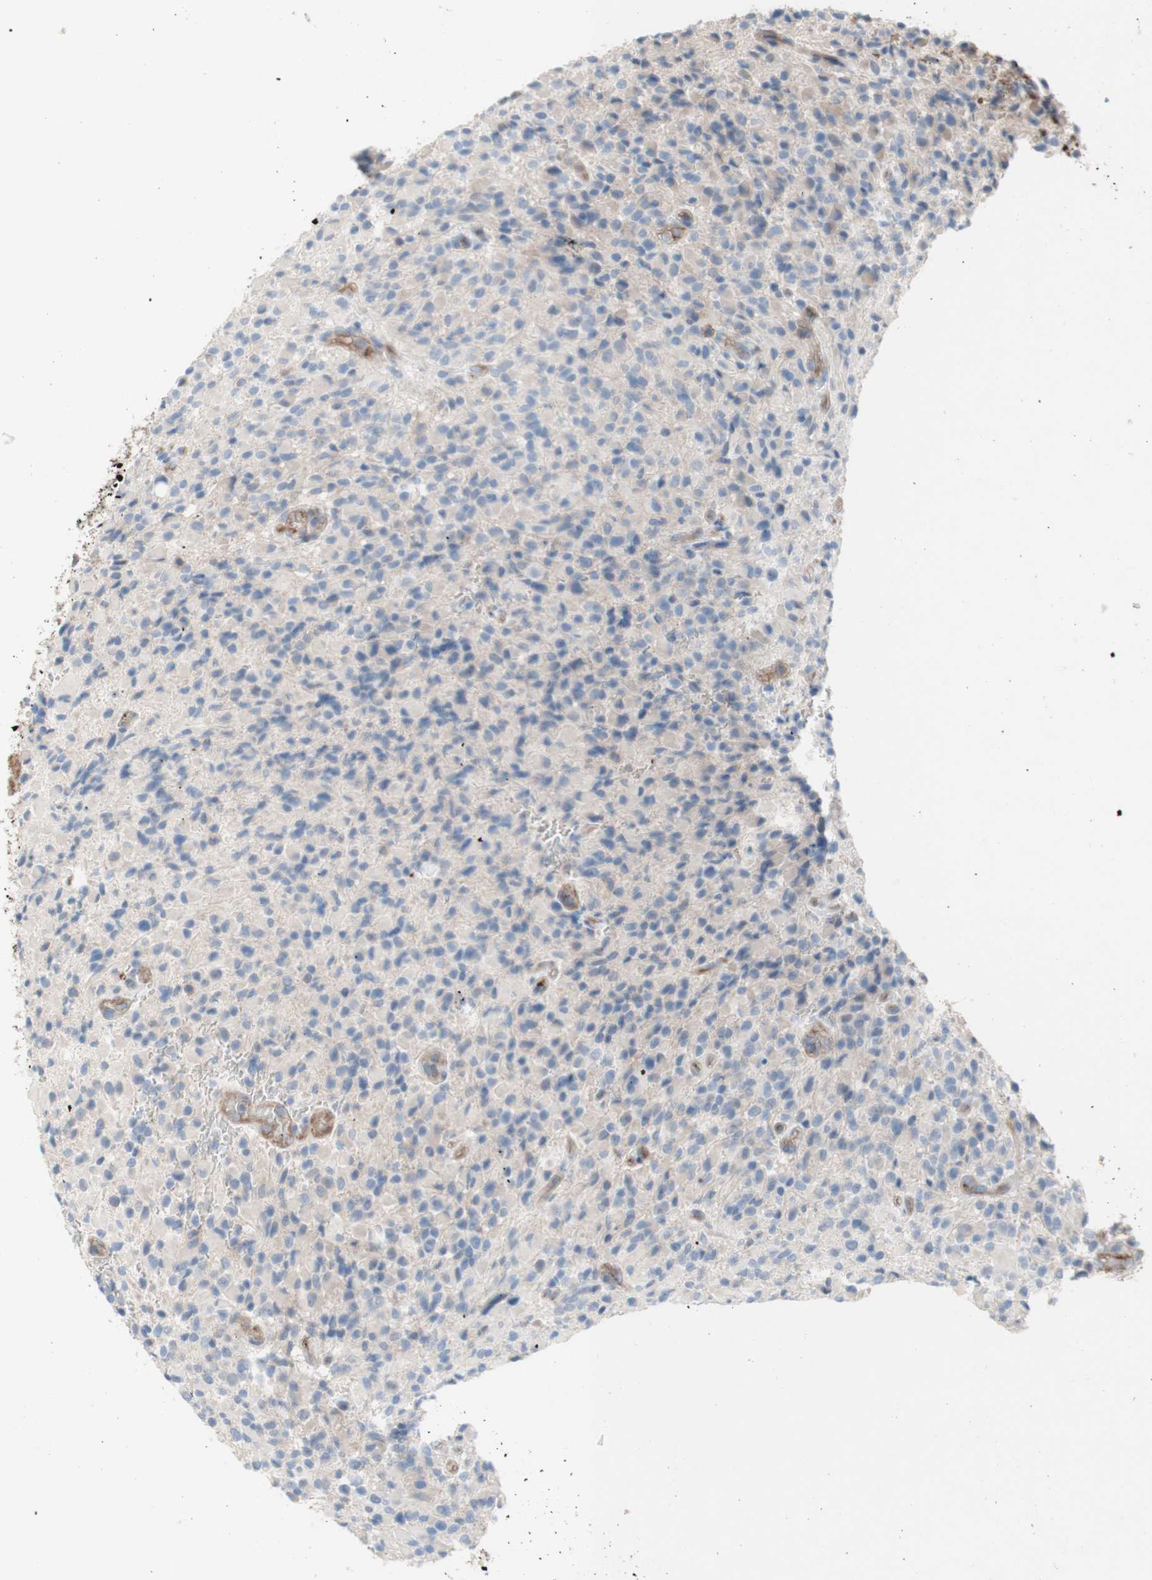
{"staining": {"intensity": "negative", "quantity": "none", "location": "none"}, "tissue": "glioma", "cell_type": "Tumor cells", "image_type": "cancer", "snomed": [{"axis": "morphology", "description": "Glioma, malignant, High grade"}, {"axis": "topography", "description": "Brain"}], "caption": "IHC histopathology image of malignant high-grade glioma stained for a protein (brown), which exhibits no expression in tumor cells.", "gene": "CD46", "patient": {"sex": "male", "age": 71}}